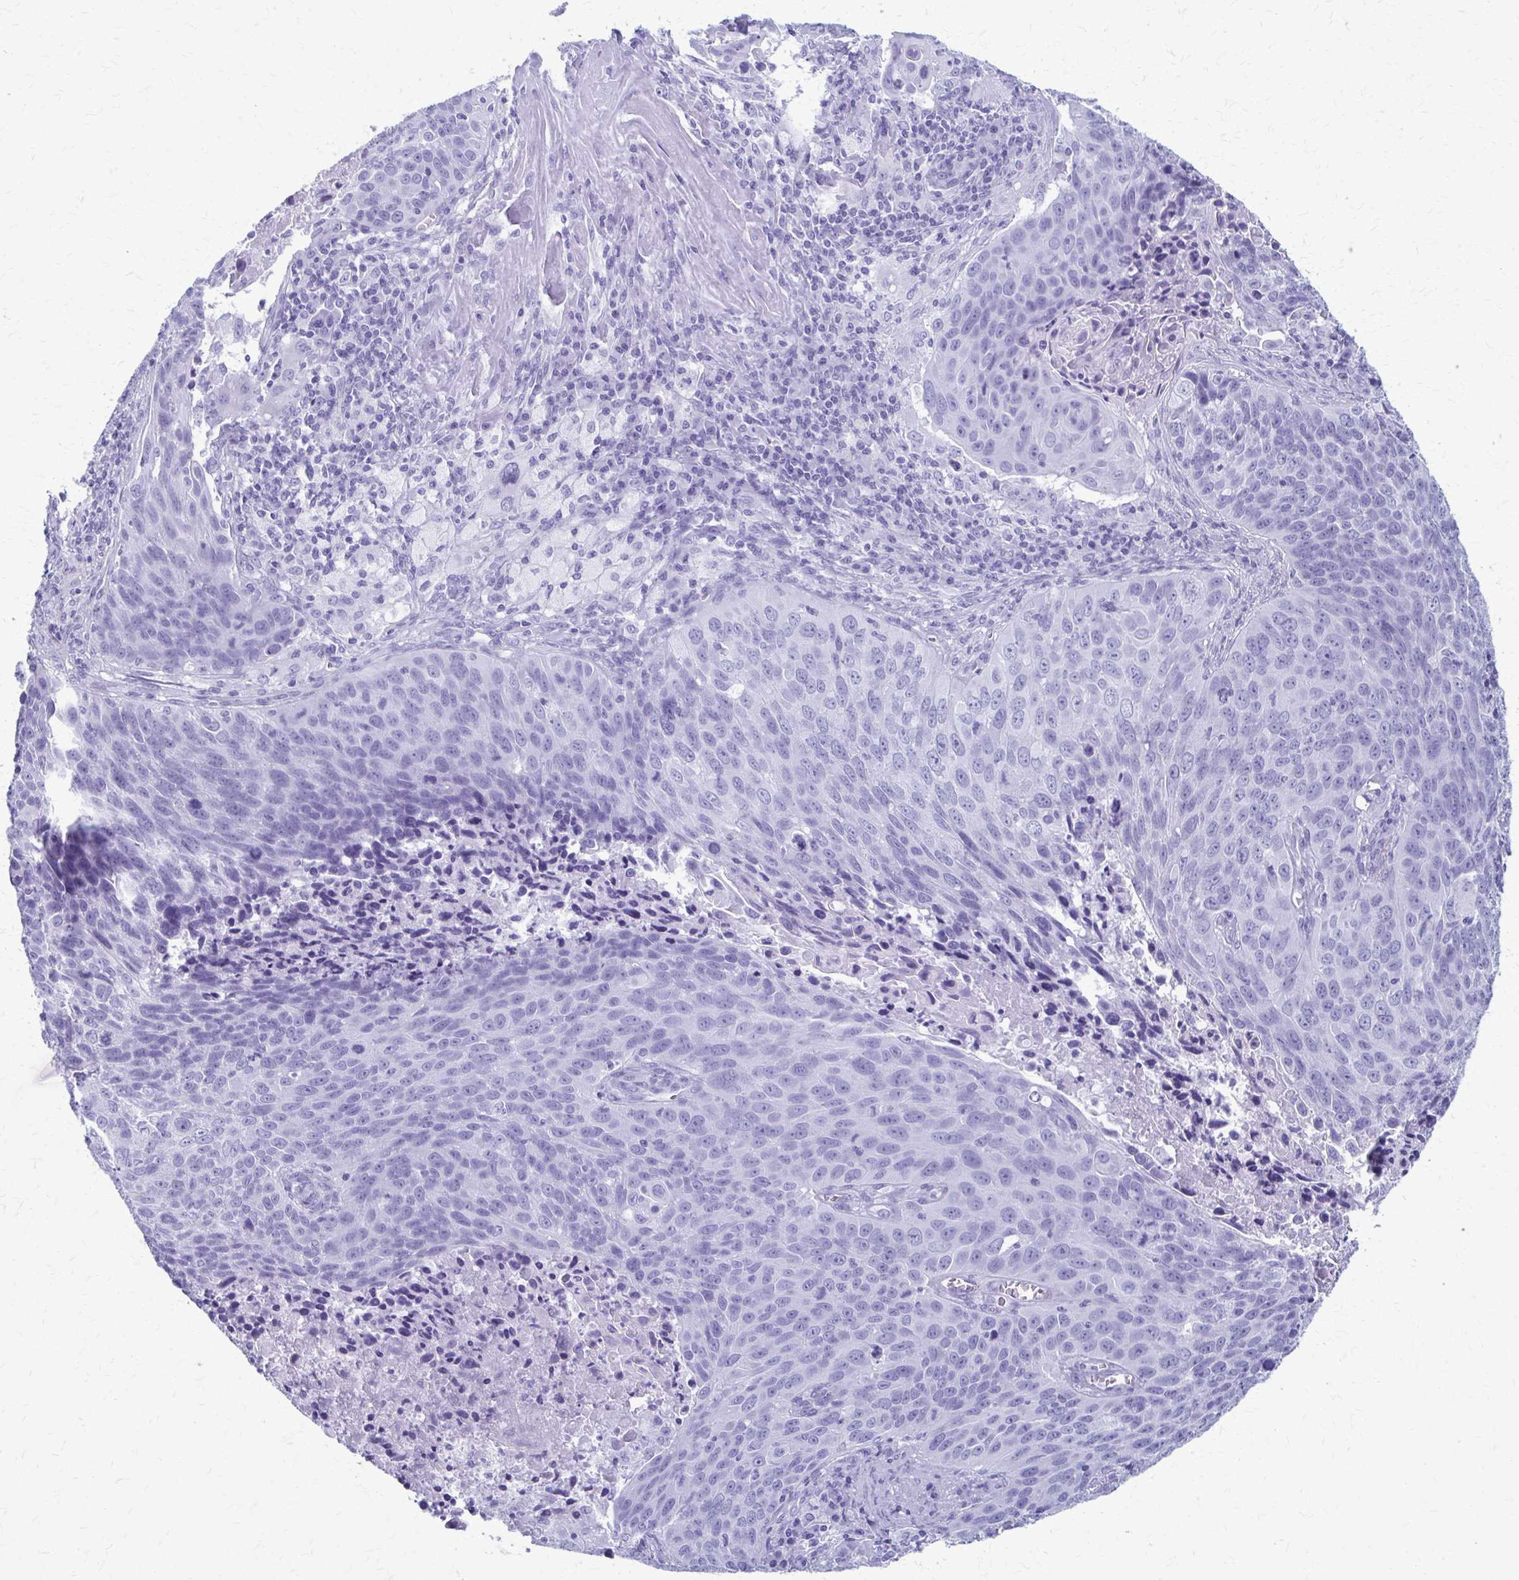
{"staining": {"intensity": "negative", "quantity": "none", "location": "none"}, "tissue": "lung cancer", "cell_type": "Tumor cells", "image_type": "cancer", "snomed": [{"axis": "morphology", "description": "Squamous cell carcinoma, NOS"}, {"axis": "topography", "description": "Lung"}], "caption": "Lung cancer (squamous cell carcinoma) was stained to show a protein in brown. There is no significant staining in tumor cells. (DAB immunohistochemistry, high magnification).", "gene": "CELF5", "patient": {"sex": "male", "age": 78}}